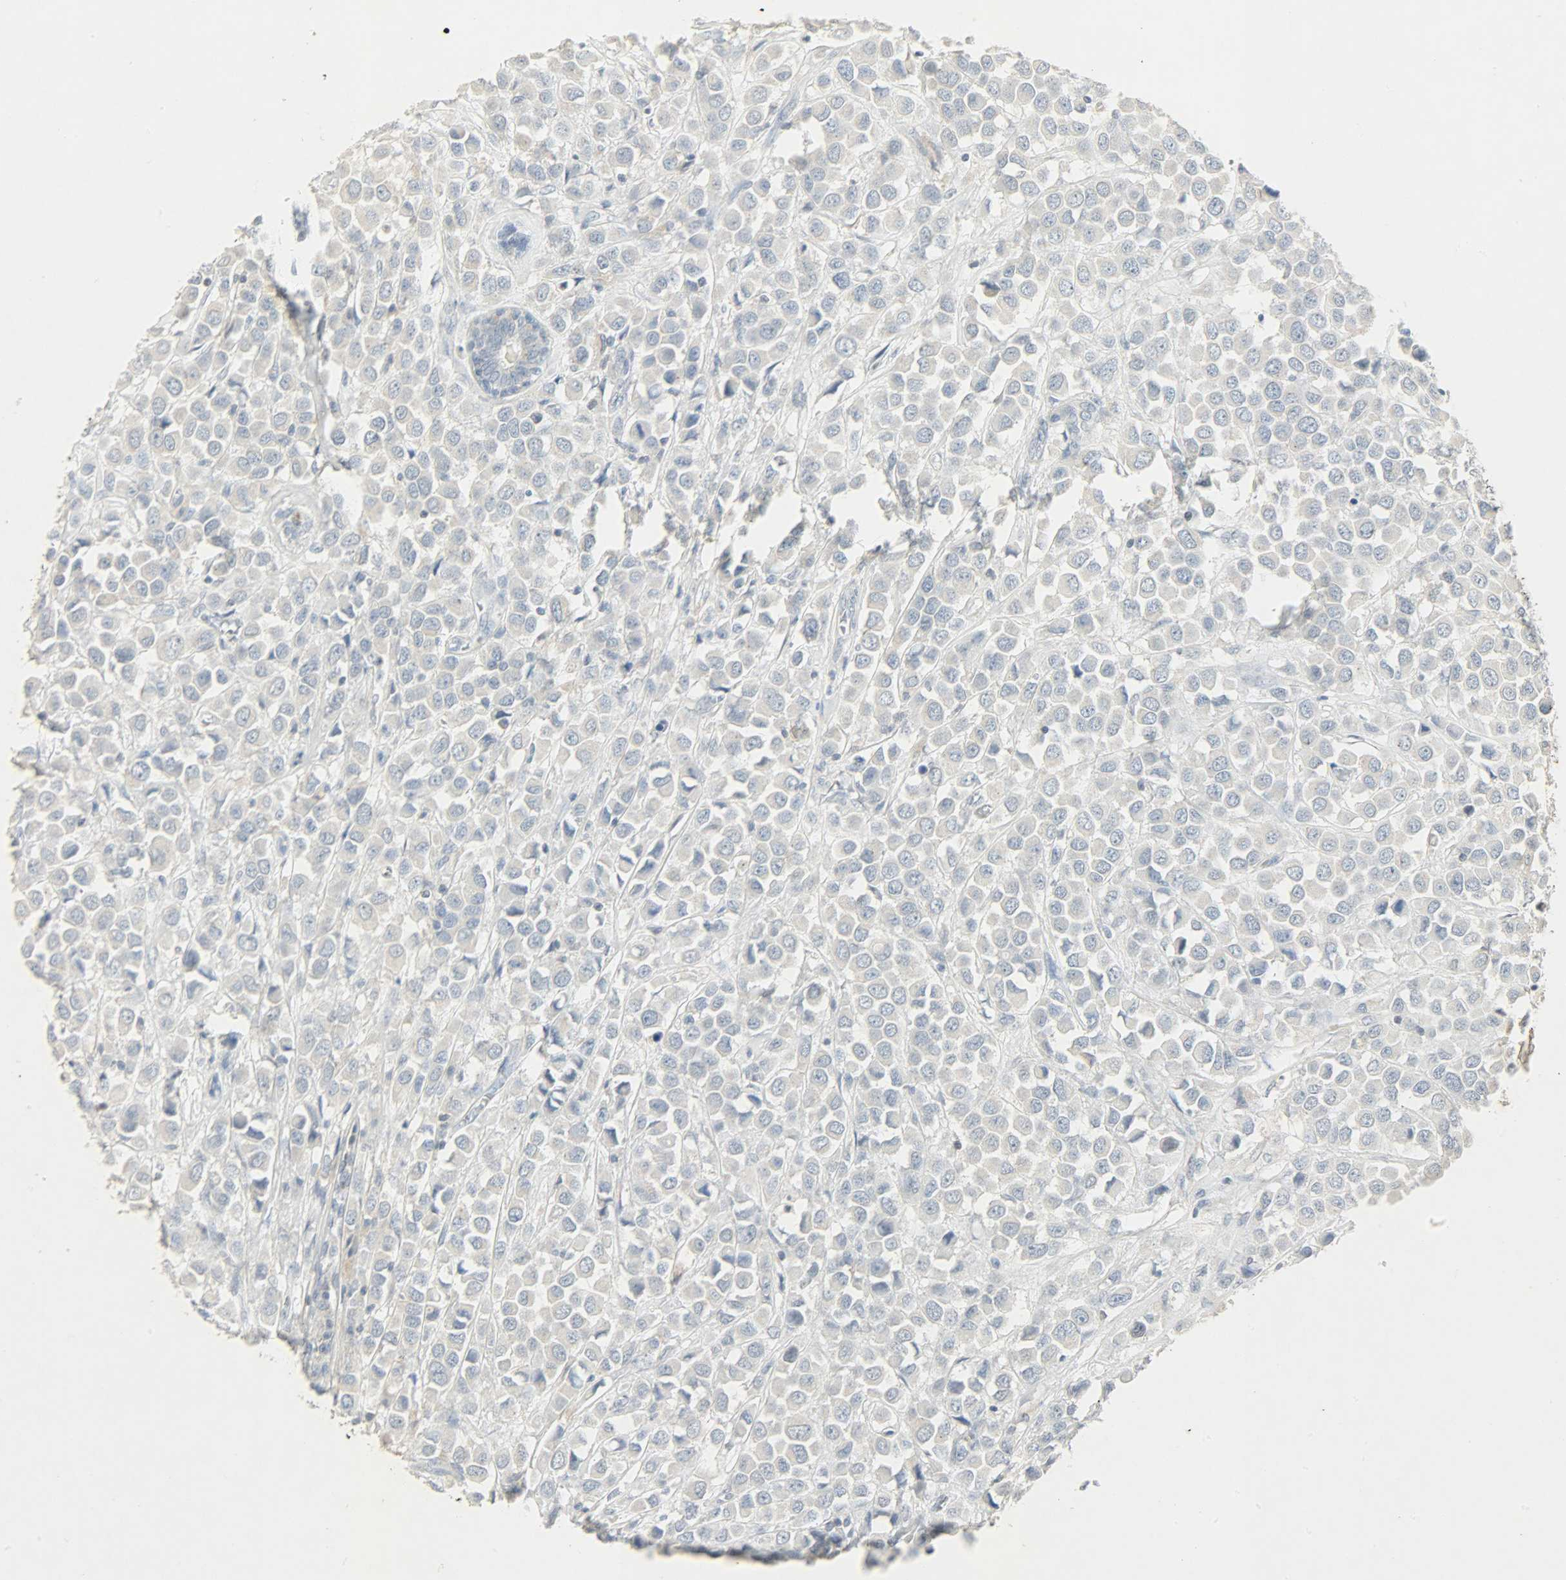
{"staining": {"intensity": "negative", "quantity": "none", "location": "none"}, "tissue": "breast cancer", "cell_type": "Tumor cells", "image_type": "cancer", "snomed": [{"axis": "morphology", "description": "Duct carcinoma"}, {"axis": "topography", "description": "Breast"}], "caption": "A photomicrograph of human breast cancer is negative for staining in tumor cells.", "gene": "CAMK4", "patient": {"sex": "female", "age": 61}}